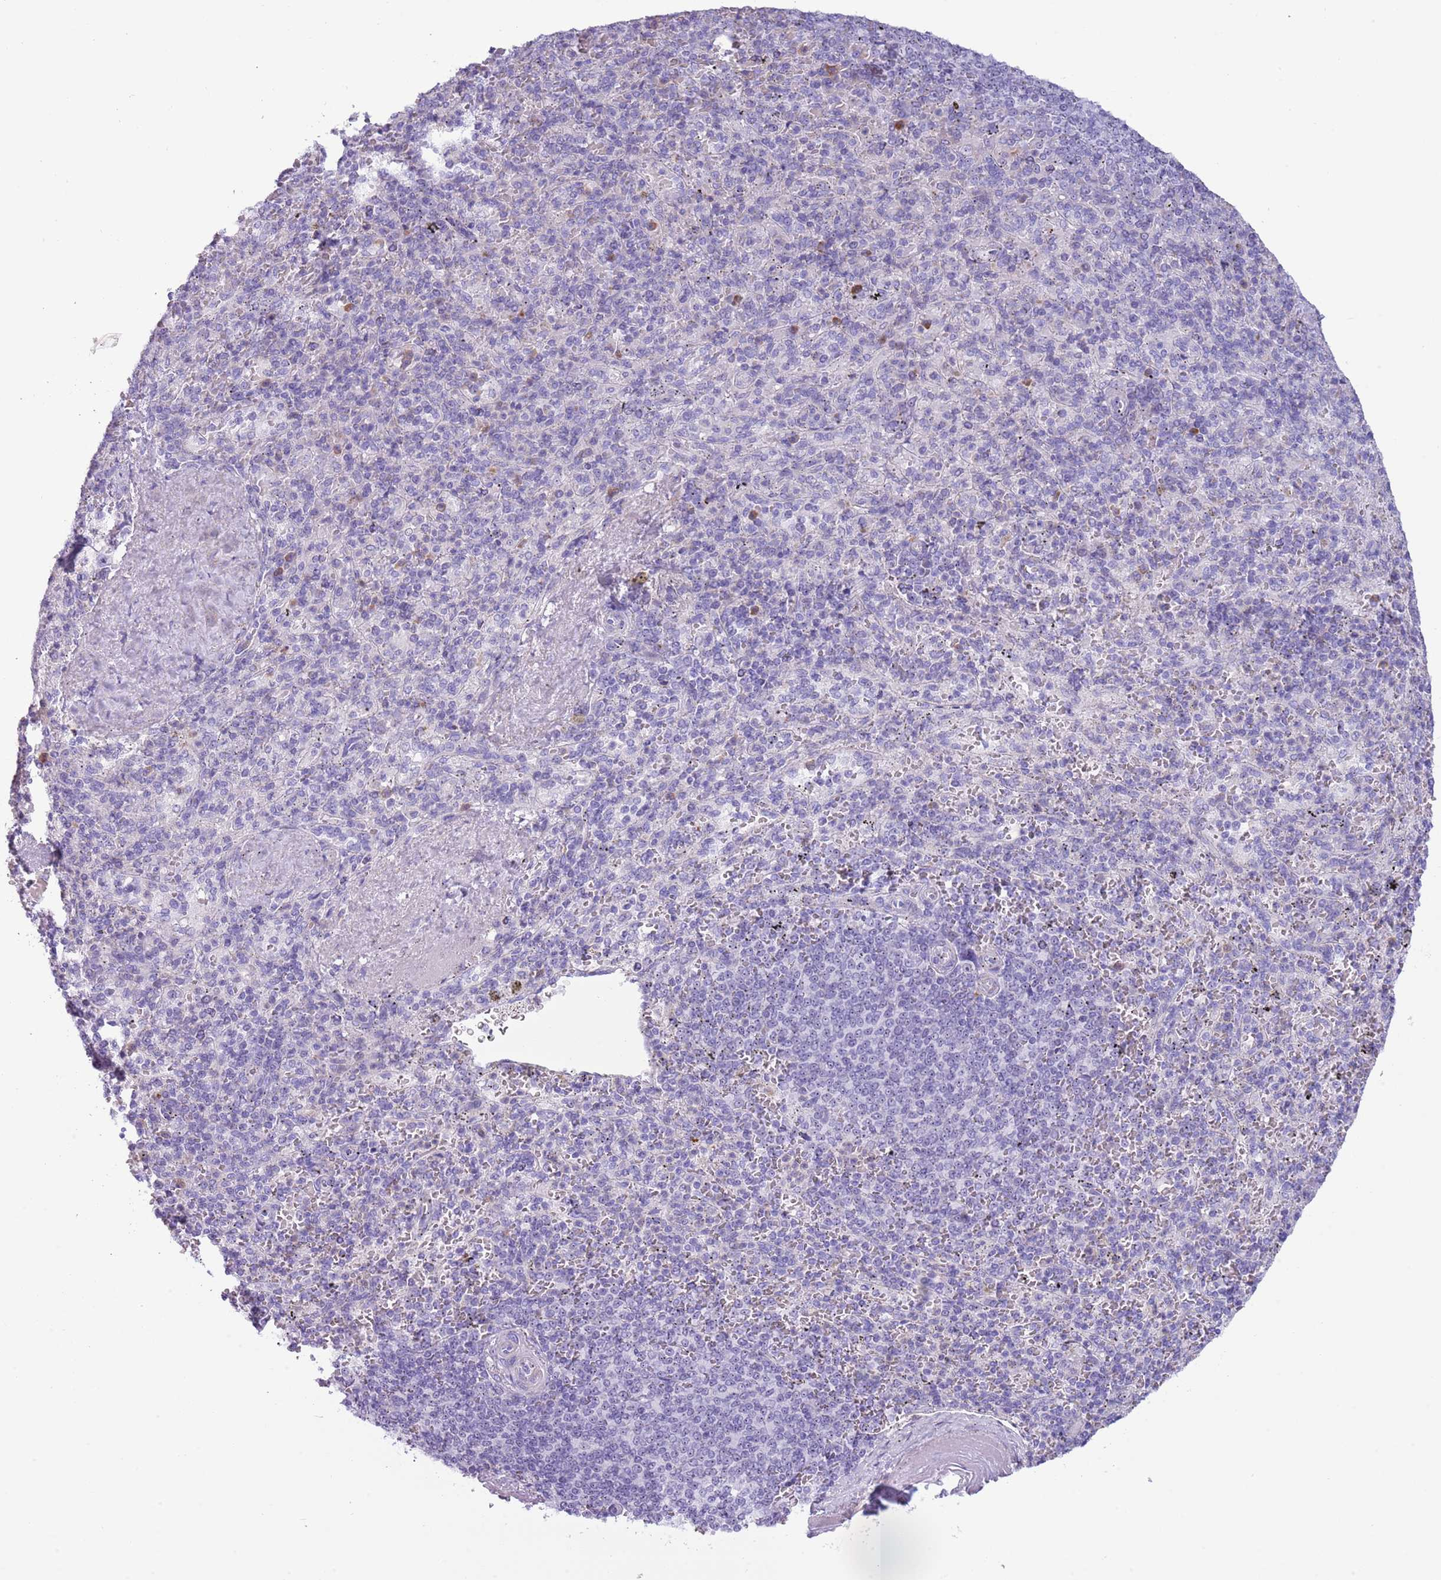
{"staining": {"intensity": "negative", "quantity": "none", "location": "none"}, "tissue": "spleen", "cell_type": "Cells in red pulp", "image_type": "normal", "snomed": [{"axis": "morphology", "description": "Normal tissue, NOS"}, {"axis": "topography", "description": "Spleen"}], "caption": "Micrograph shows no significant protein positivity in cells in red pulp of unremarkable spleen.", "gene": "NBPF4", "patient": {"sex": "male", "age": 82}}